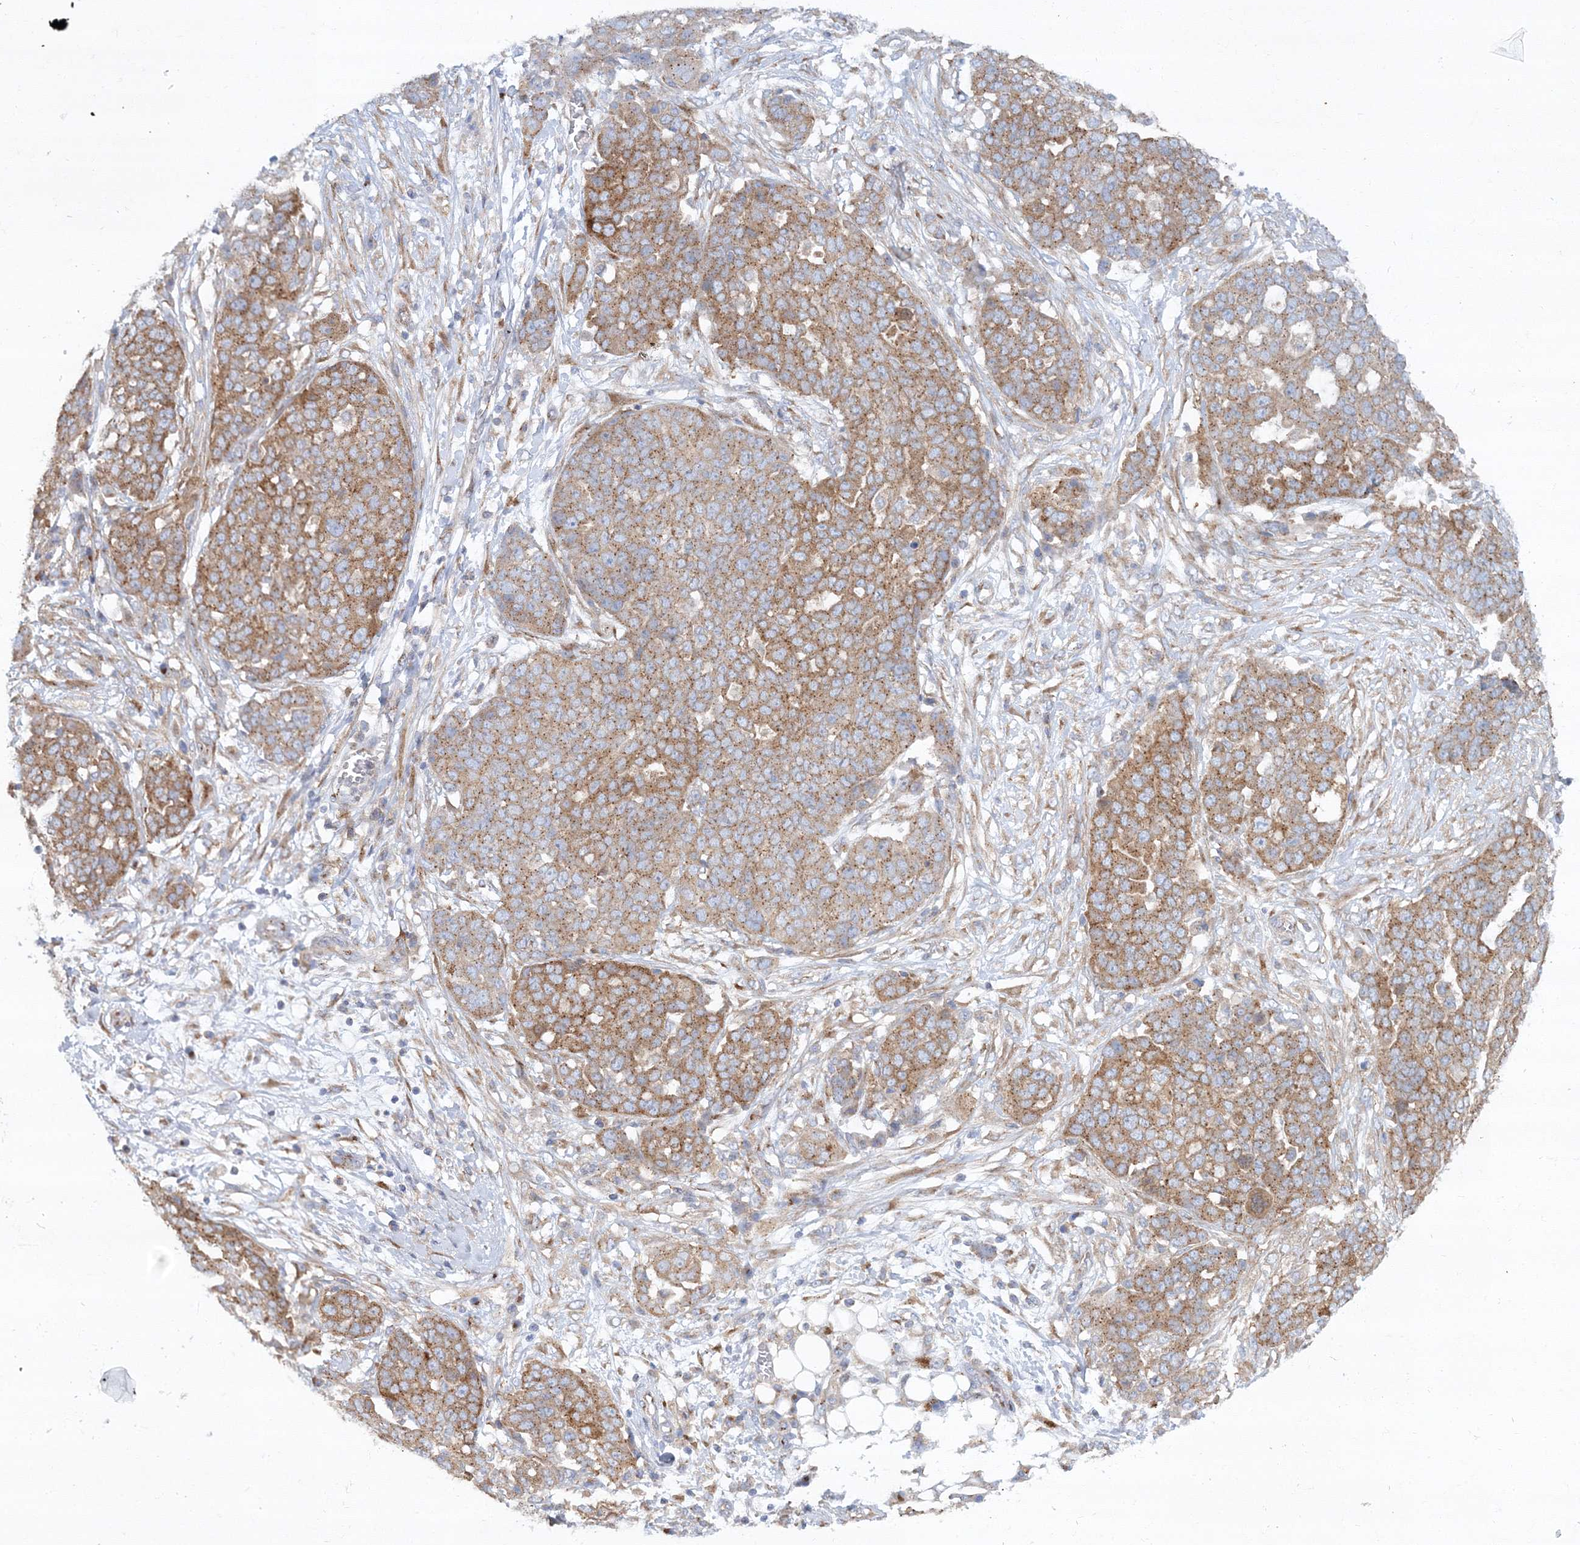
{"staining": {"intensity": "moderate", "quantity": ">75%", "location": "cytoplasmic/membranous"}, "tissue": "ovarian cancer", "cell_type": "Tumor cells", "image_type": "cancer", "snomed": [{"axis": "morphology", "description": "Cystadenocarcinoma, serous, NOS"}, {"axis": "topography", "description": "Soft tissue"}, {"axis": "topography", "description": "Ovary"}], "caption": "Human ovarian cancer (serous cystadenocarcinoma) stained with a protein marker reveals moderate staining in tumor cells.", "gene": "SEC23IP", "patient": {"sex": "female", "age": 57}}